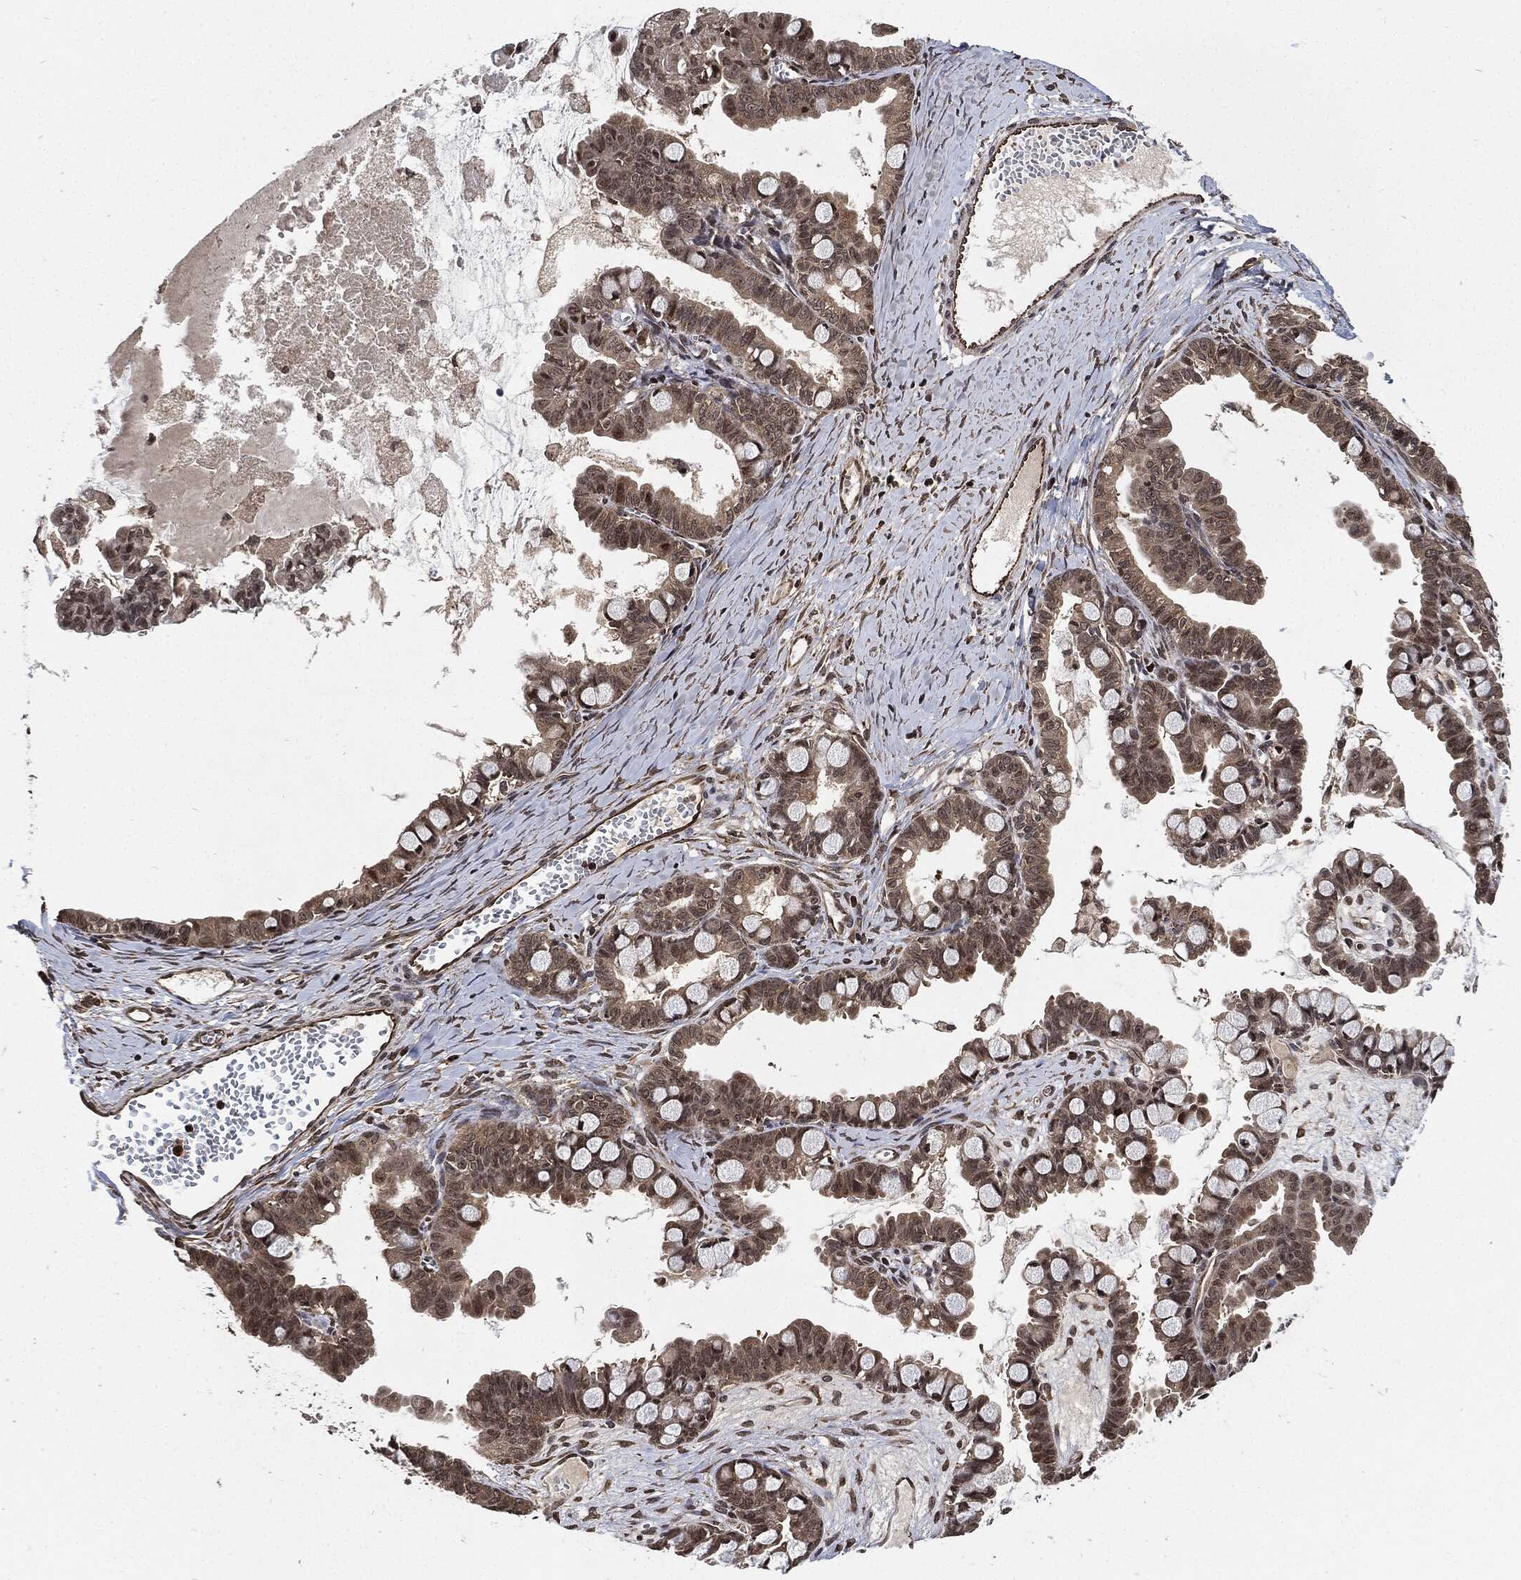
{"staining": {"intensity": "weak", "quantity": "25%-75%", "location": "cytoplasmic/membranous"}, "tissue": "ovarian cancer", "cell_type": "Tumor cells", "image_type": "cancer", "snomed": [{"axis": "morphology", "description": "Cystadenocarcinoma, mucinous, NOS"}, {"axis": "topography", "description": "Ovary"}], "caption": "Tumor cells demonstrate low levels of weak cytoplasmic/membranous staining in approximately 25%-75% of cells in ovarian cancer (mucinous cystadenocarcinoma). (Brightfield microscopy of DAB IHC at high magnification).", "gene": "PDK1", "patient": {"sex": "female", "age": 63}}